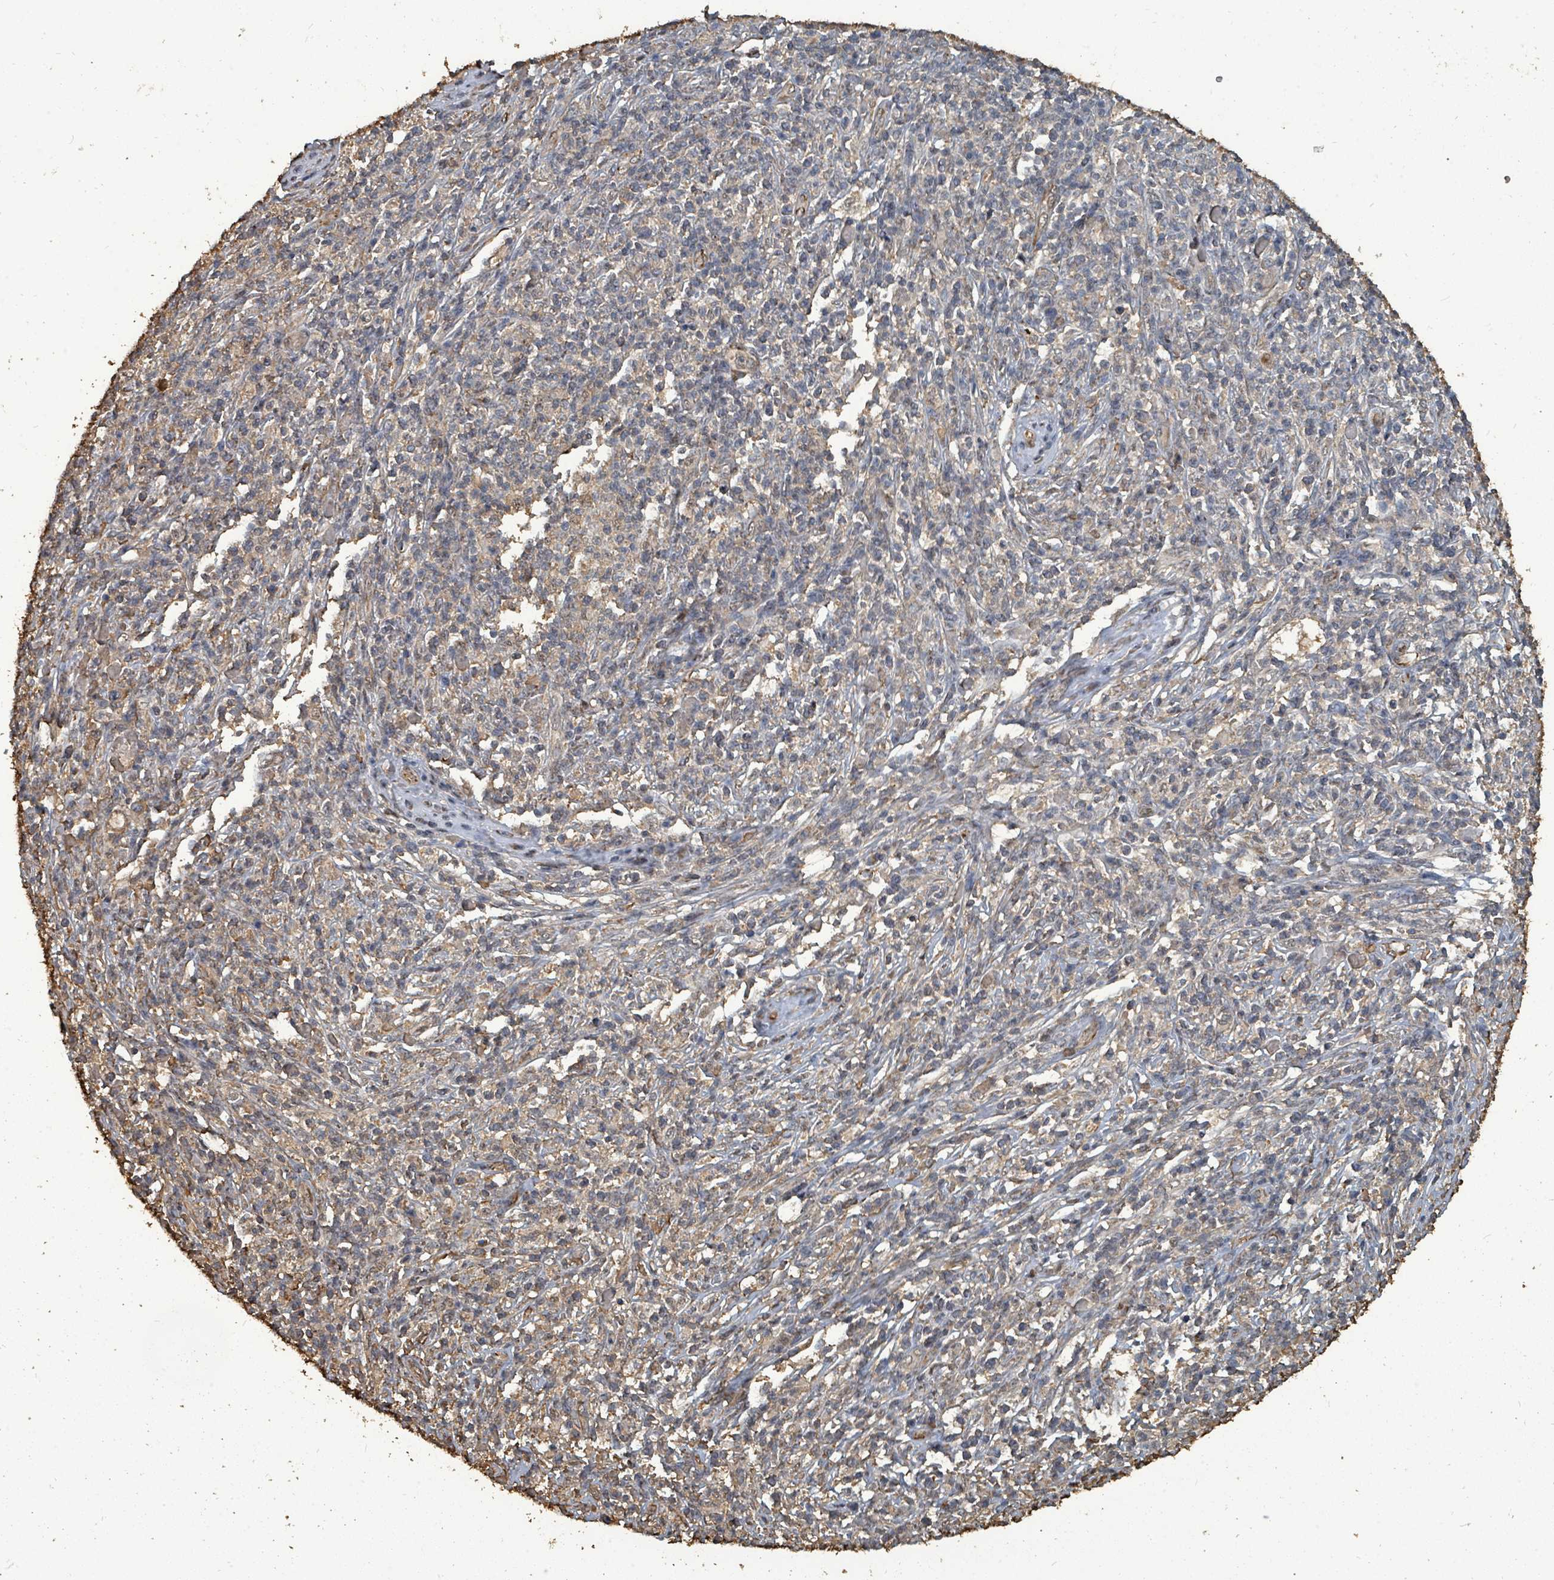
{"staining": {"intensity": "weak", "quantity": "<25%", "location": "cytoplasmic/membranous"}, "tissue": "melanoma", "cell_type": "Tumor cells", "image_type": "cancer", "snomed": [{"axis": "morphology", "description": "Malignant melanoma, NOS"}, {"axis": "topography", "description": "Skin"}], "caption": "IHC histopathology image of neoplastic tissue: melanoma stained with DAB (3,3'-diaminobenzidine) displays no significant protein expression in tumor cells.", "gene": "C6orf52", "patient": {"sex": "male", "age": 66}}